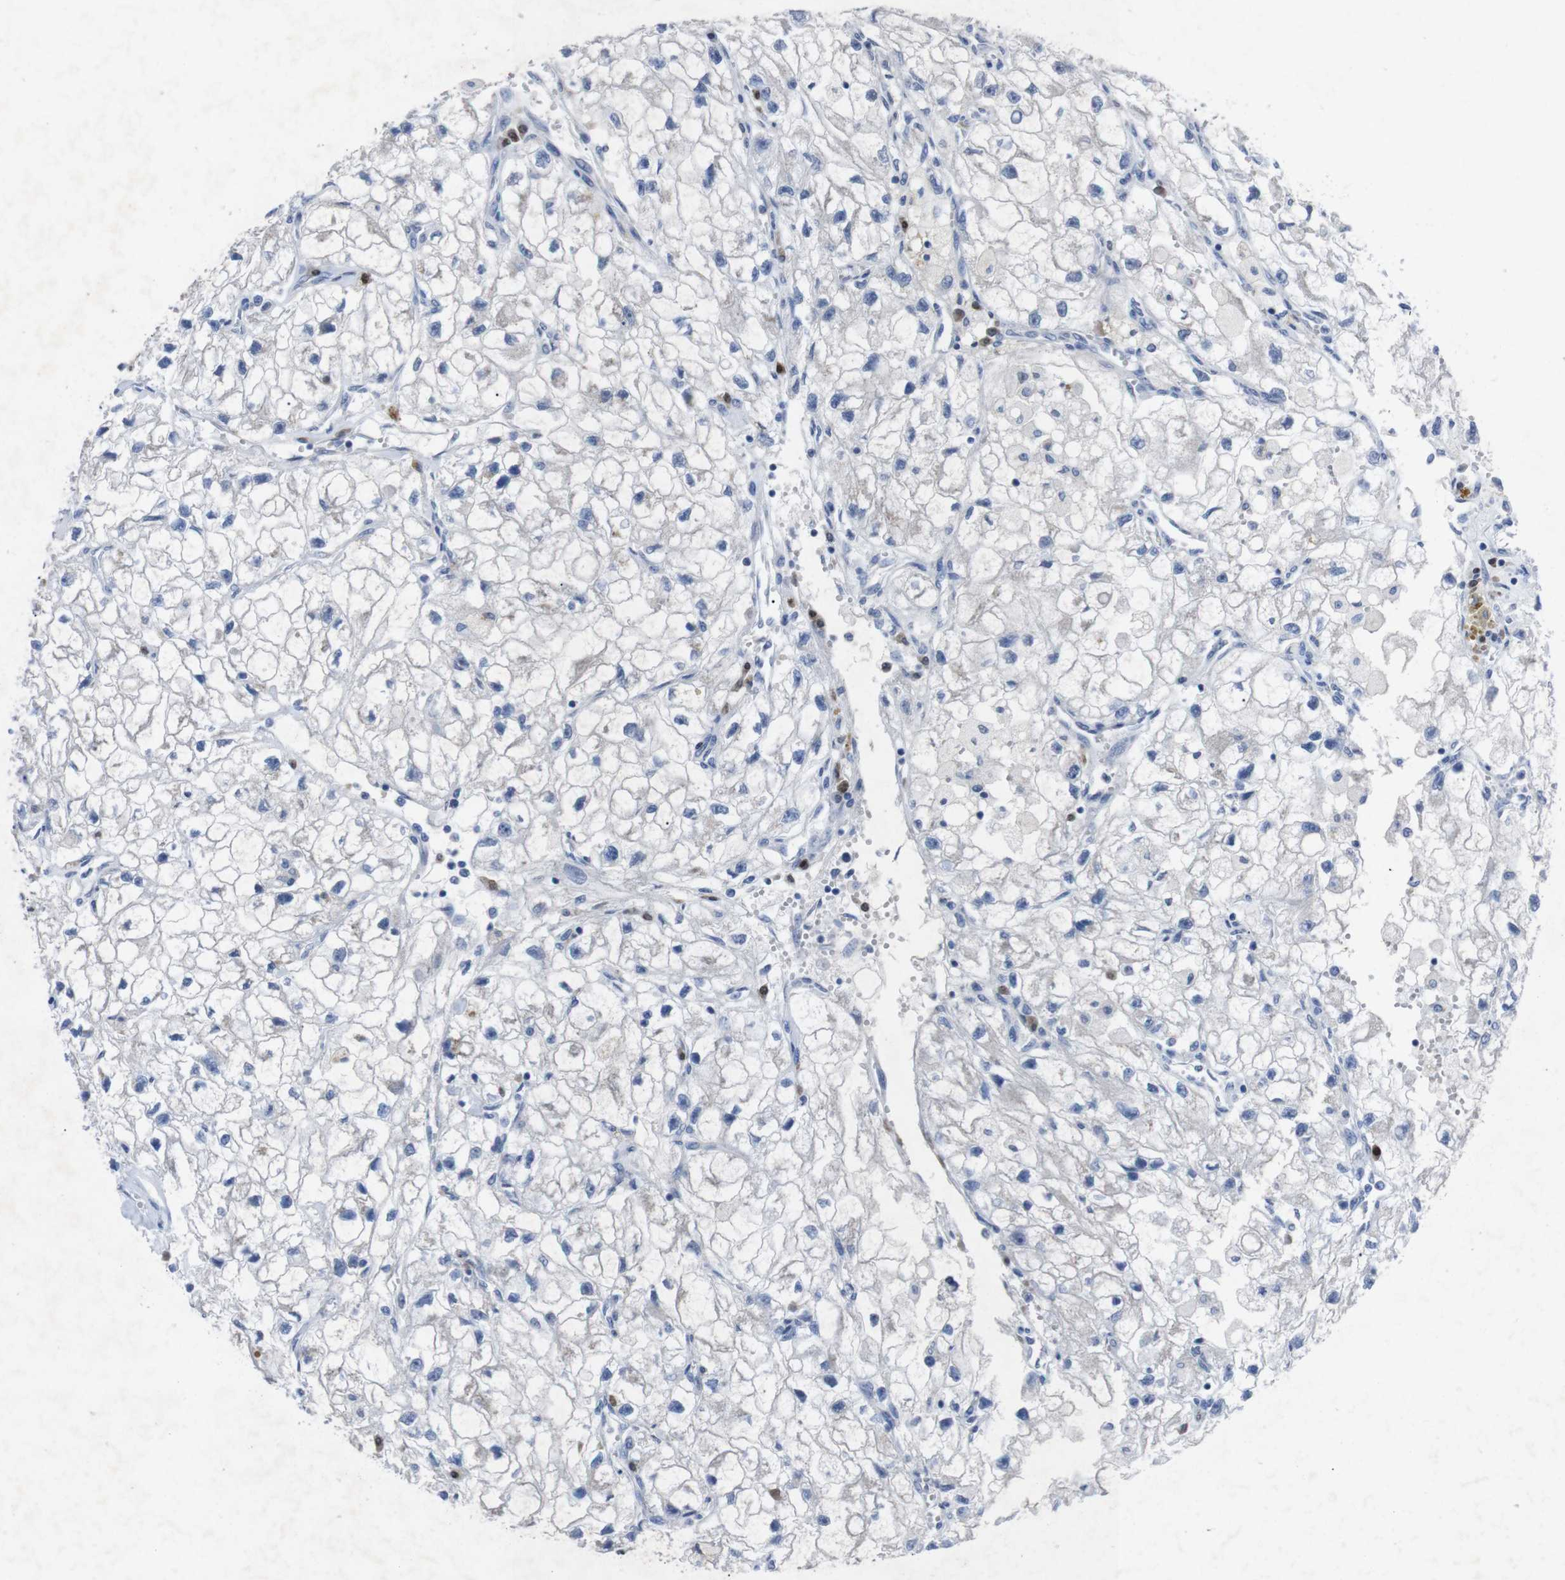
{"staining": {"intensity": "negative", "quantity": "none", "location": "none"}, "tissue": "renal cancer", "cell_type": "Tumor cells", "image_type": "cancer", "snomed": [{"axis": "morphology", "description": "Adenocarcinoma, NOS"}, {"axis": "topography", "description": "Kidney"}], "caption": "Protein analysis of renal adenocarcinoma displays no significant expression in tumor cells. (Brightfield microscopy of DAB (3,3'-diaminobenzidine) IHC at high magnification).", "gene": "IRF4", "patient": {"sex": "female", "age": 70}}